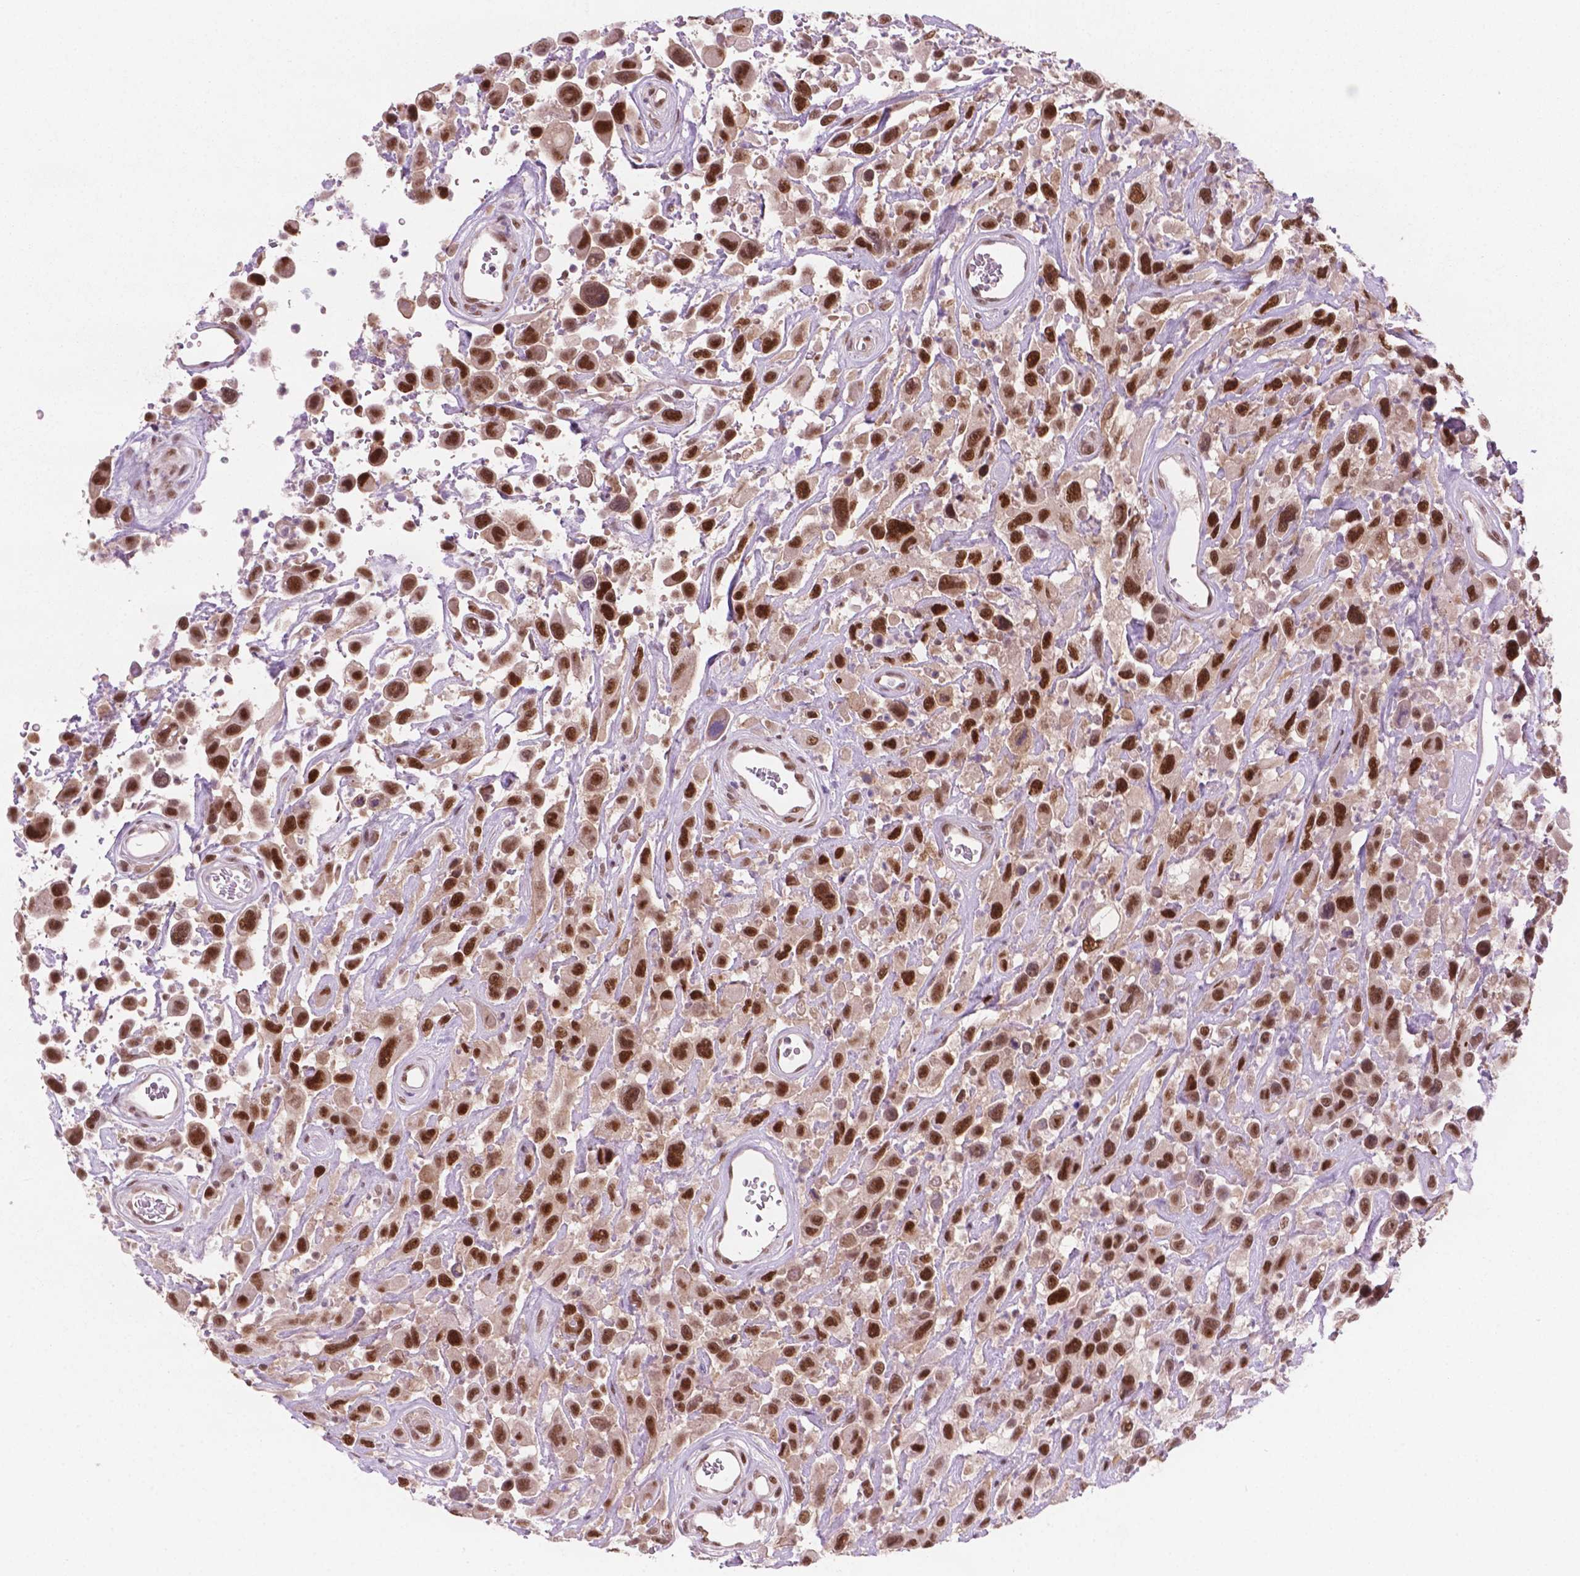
{"staining": {"intensity": "strong", "quantity": ">75%", "location": "nuclear"}, "tissue": "urothelial cancer", "cell_type": "Tumor cells", "image_type": "cancer", "snomed": [{"axis": "morphology", "description": "Urothelial carcinoma, High grade"}, {"axis": "topography", "description": "Urinary bladder"}], "caption": "Immunohistochemistry (IHC) of urothelial carcinoma (high-grade) exhibits high levels of strong nuclear expression in approximately >75% of tumor cells.", "gene": "PHAX", "patient": {"sex": "male", "age": 53}}